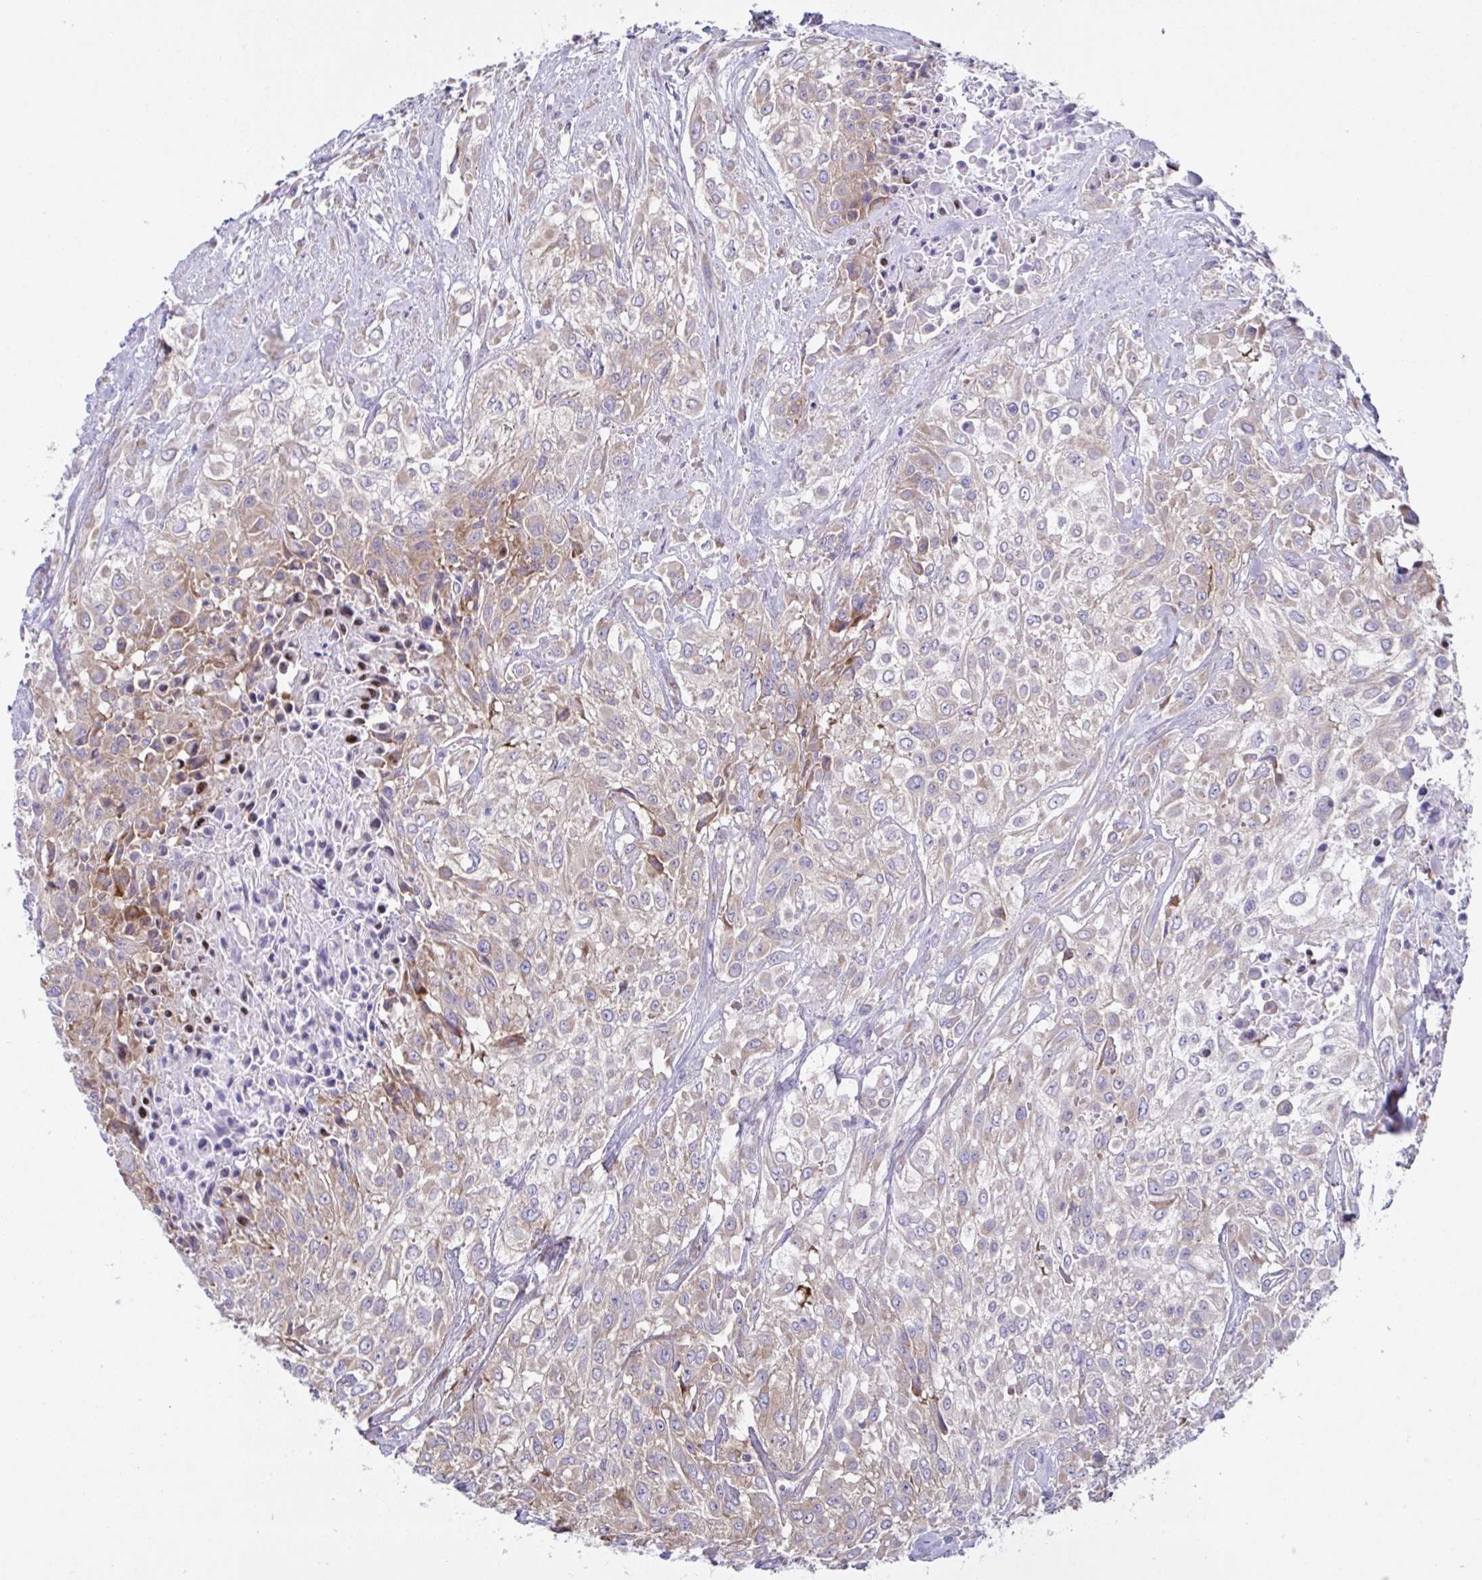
{"staining": {"intensity": "weak", "quantity": "25%-75%", "location": "cytoplasmic/membranous"}, "tissue": "urothelial cancer", "cell_type": "Tumor cells", "image_type": "cancer", "snomed": [{"axis": "morphology", "description": "Urothelial carcinoma, High grade"}, {"axis": "topography", "description": "Urinary bladder"}], "caption": "Immunohistochemistry (IHC) staining of urothelial carcinoma (high-grade), which reveals low levels of weak cytoplasmic/membranous expression in approximately 25%-75% of tumor cells indicating weak cytoplasmic/membranous protein staining. The staining was performed using DAB (brown) for protein detection and nuclei were counterstained in hematoxylin (blue).", "gene": "FAU", "patient": {"sex": "male", "age": 57}}